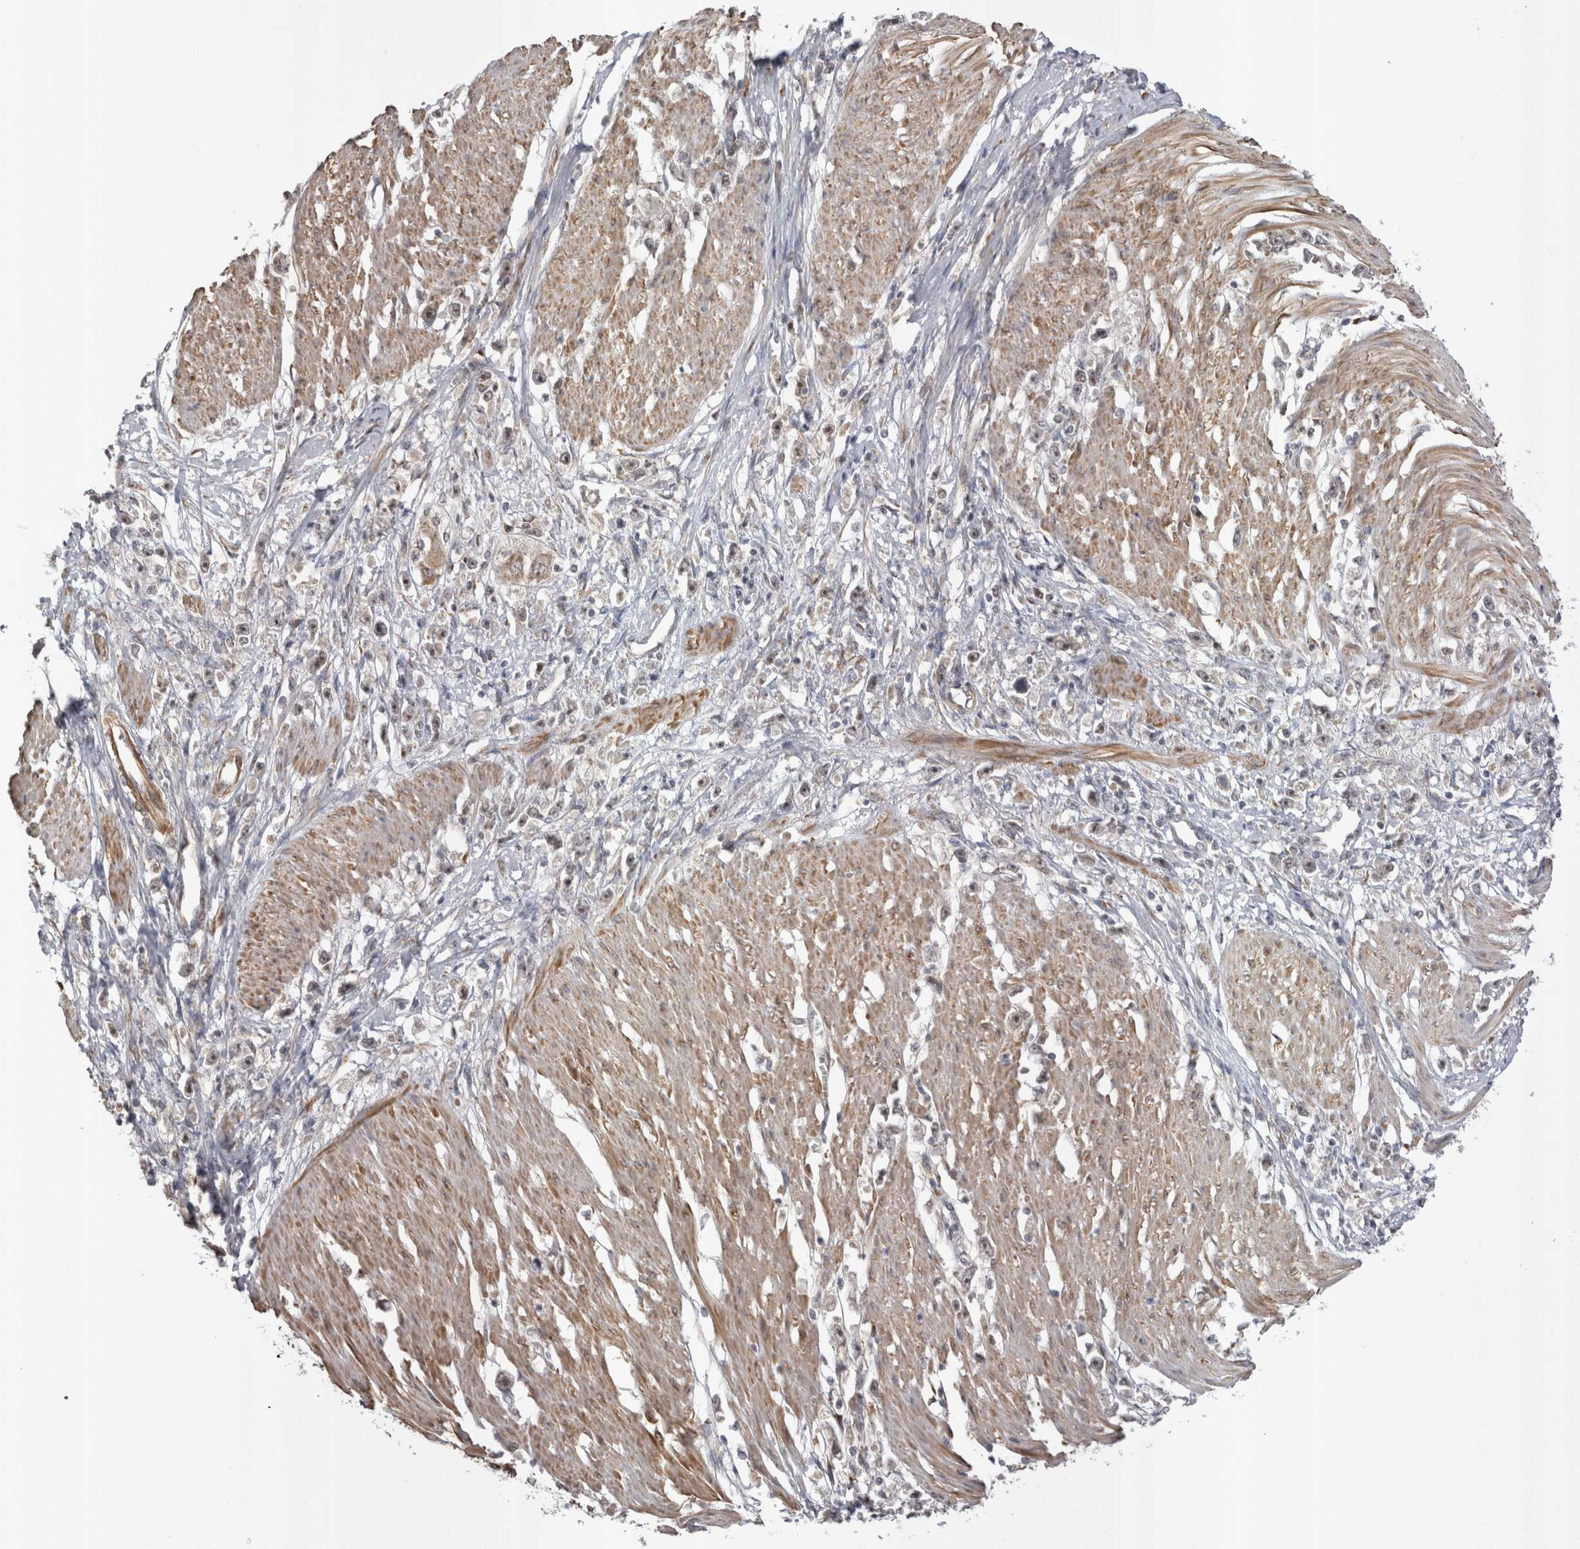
{"staining": {"intensity": "weak", "quantity": "25%-75%", "location": "nuclear"}, "tissue": "stomach cancer", "cell_type": "Tumor cells", "image_type": "cancer", "snomed": [{"axis": "morphology", "description": "Adenocarcinoma, NOS"}, {"axis": "topography", "description": "Stomach"}], "caption": "Approximately 25%-75% of tumor cells in adenocarcinoma (stomach) display weak nuclear protein expression as visualized by brown immunohistochemical staining.", "gene": "EXOSC4", "patient": {"sex": "female", "age": 59}}